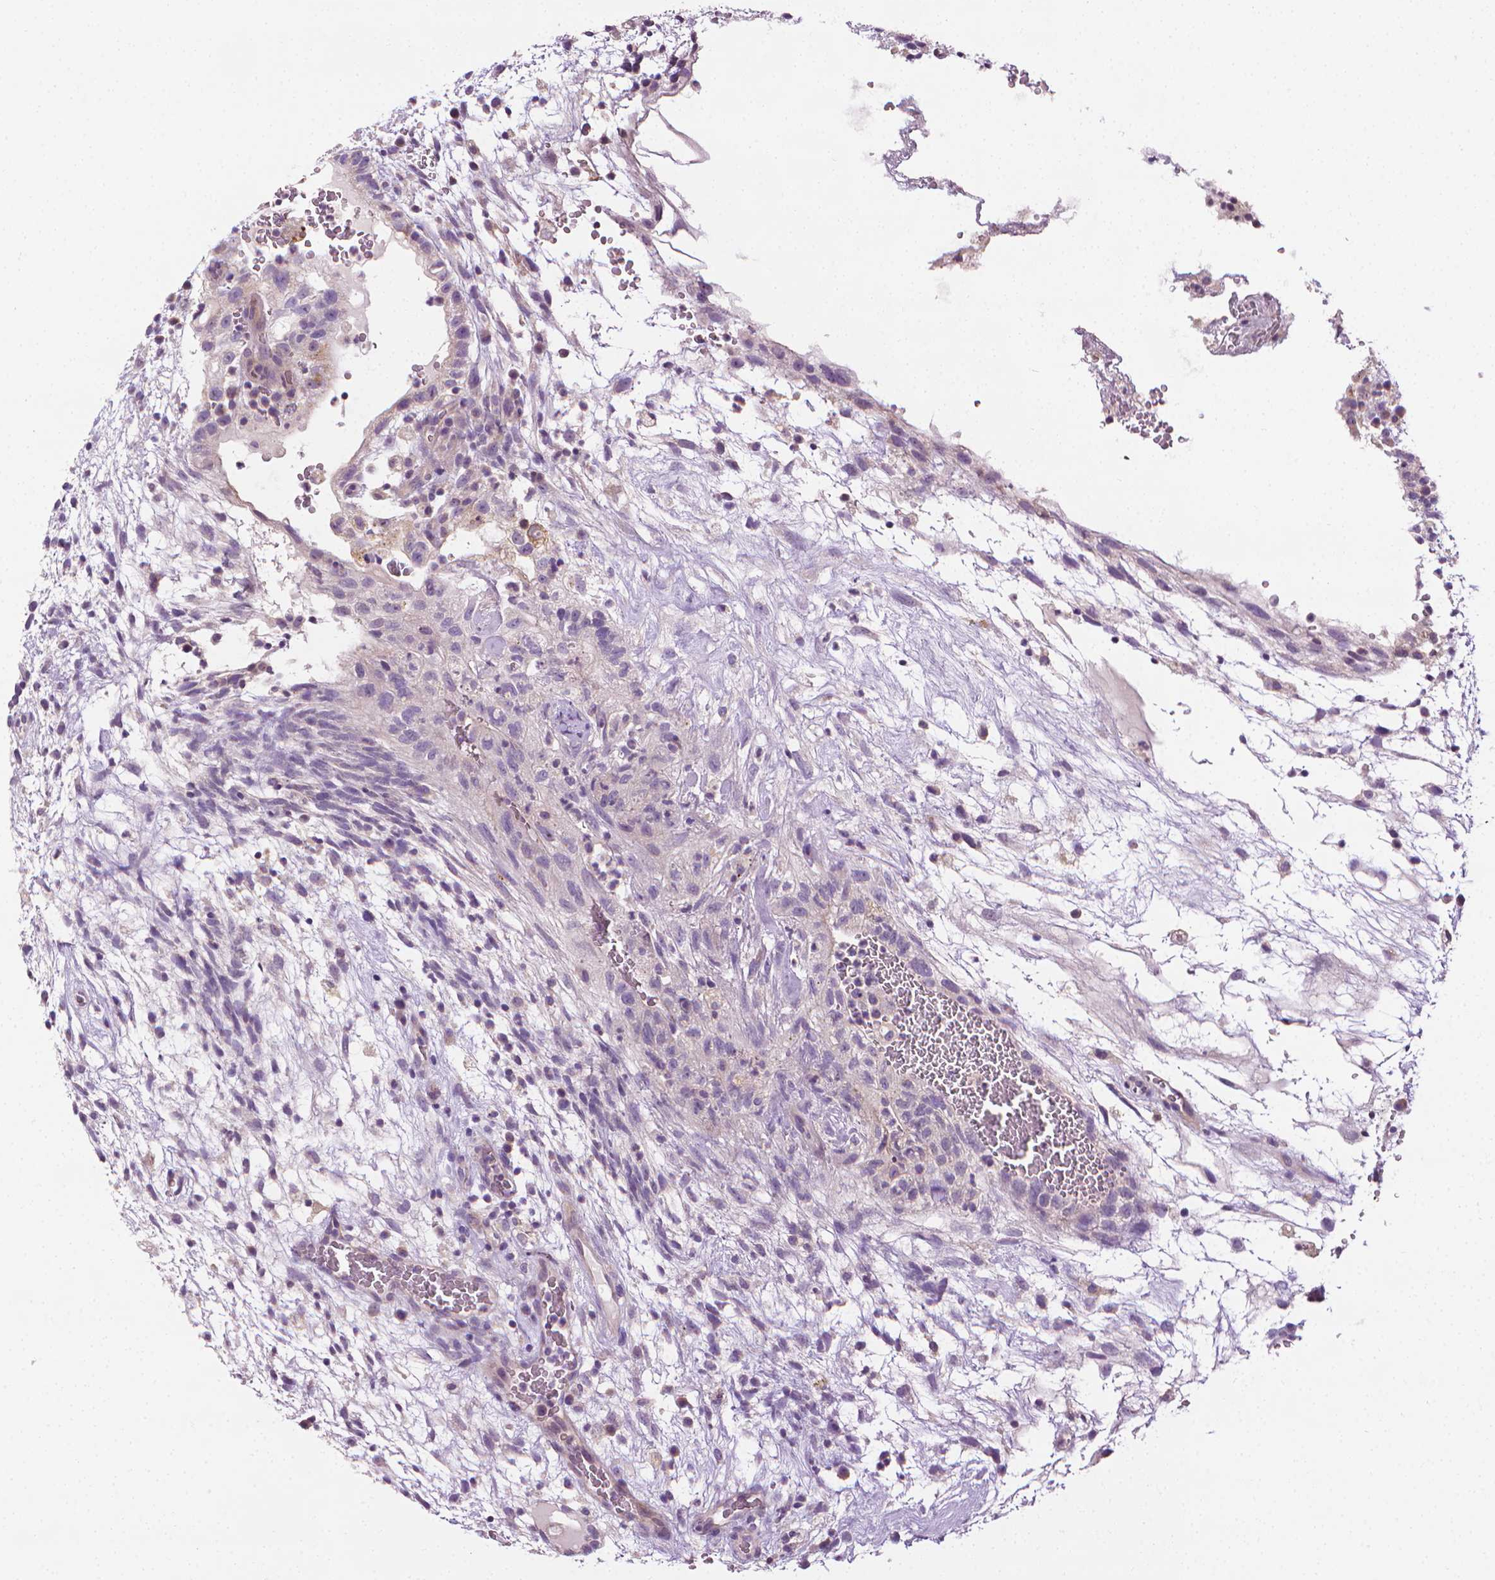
{"staining": {"intensity": "negative", "quantity": "none", "location": "none"}, "tissue": "testis cancer", "cell_type": "Tumor cells", "image_type": "cancer", "snomed": [{"axis": "morphology", "description": "Normal tissue, NOS"}, {"axis": "morphology", "description": "Carcinoma, Embryonal, NOS"}, {"axis": "topography", "description": "Testis"}], "caption": "There is no significant expression in tumor cells of embryonal carcinoma (testis).", "gene": "MCOLN3", "patient": {"sex": "male", "age": 32}}